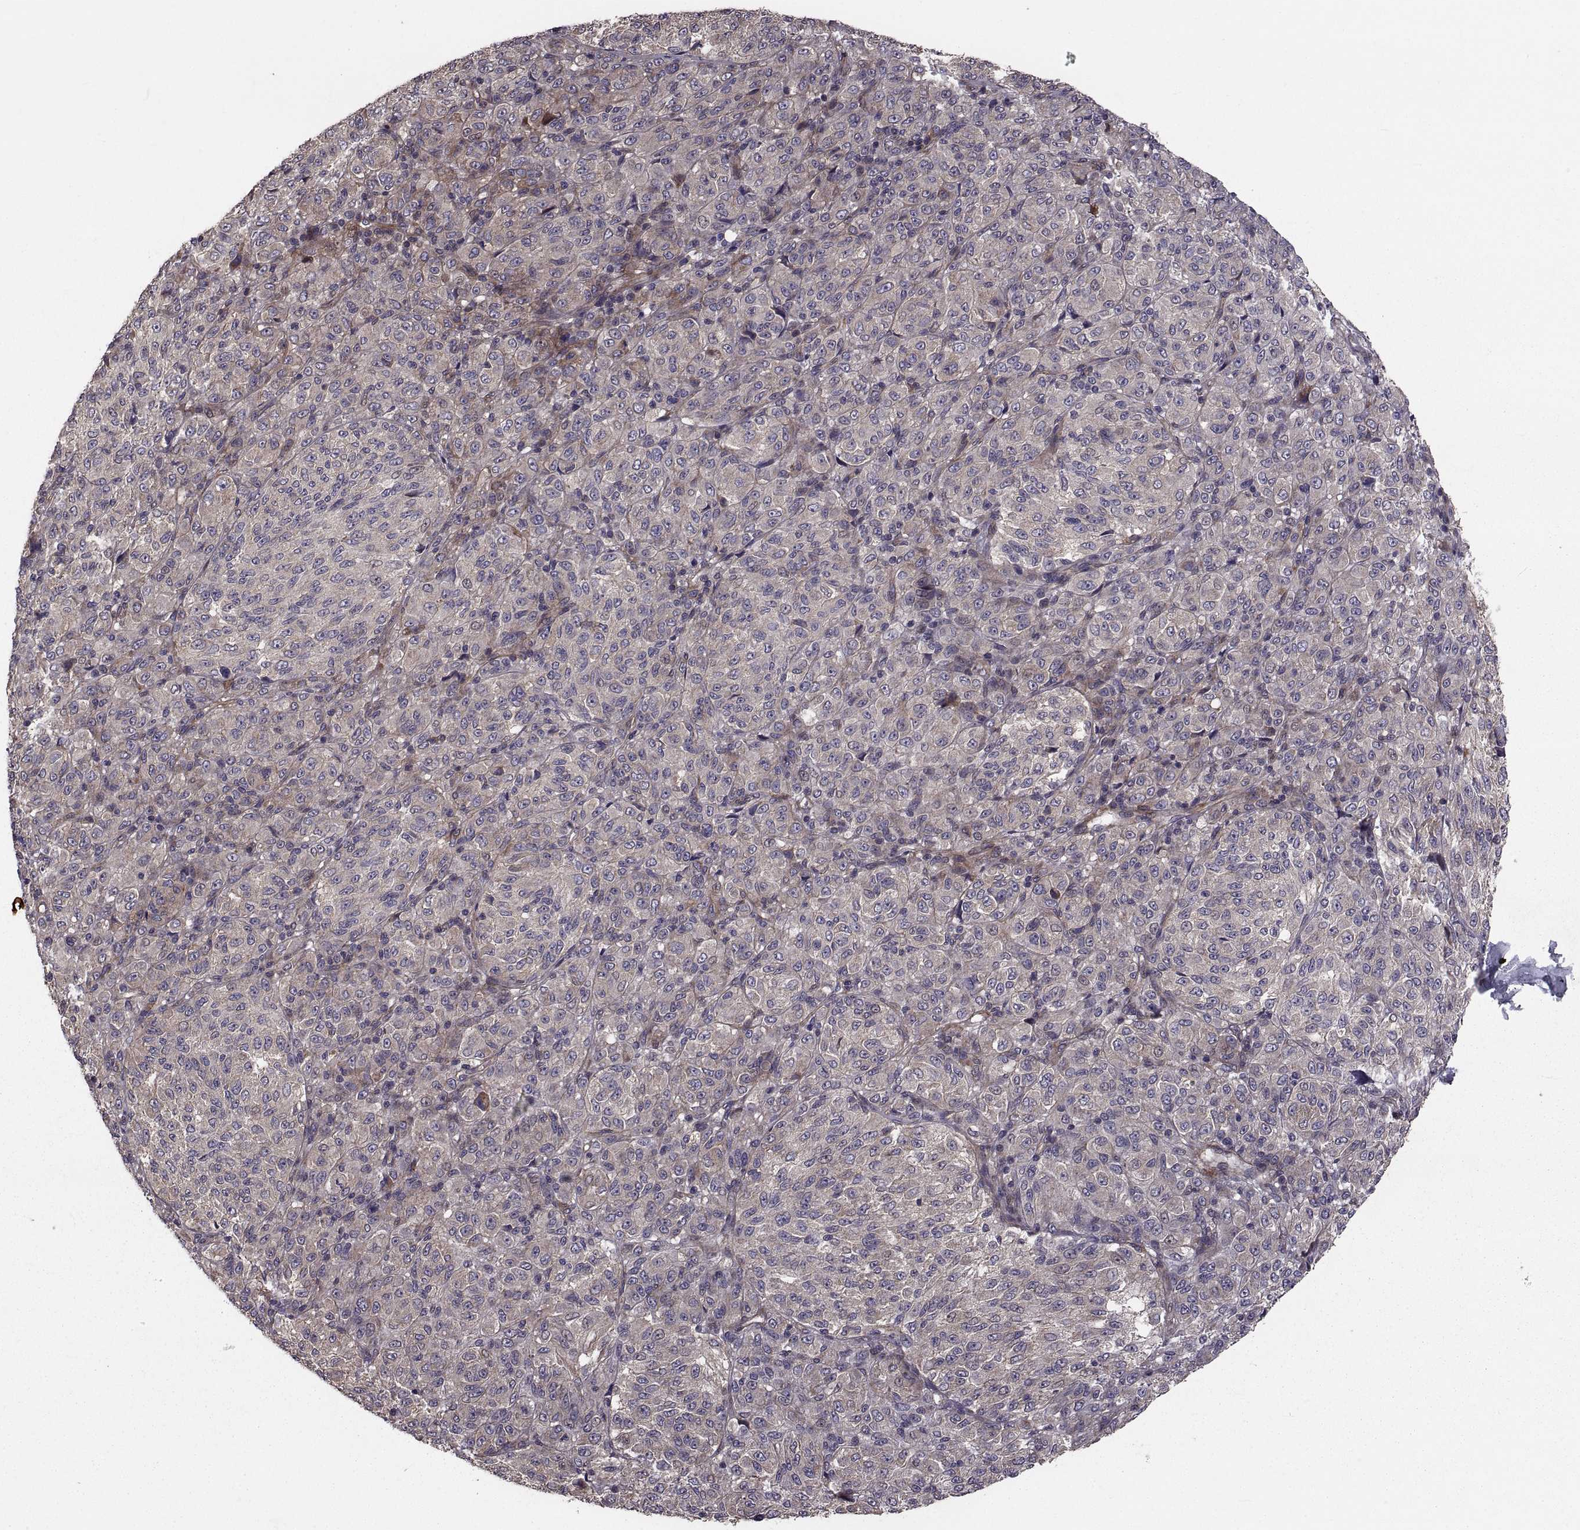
{"staining": {"intensity": "weak", "quantity": "25%-75%", "location": "cytoplasmic/membranous"}, "tissue": "melanoma", "cell_type": "Tumor cells", "image_type": "cancer", "snomed": [{"axis": "morphology", "description": "Malignant melanoma, Metastatic site"}, {"axis": "topography", "description": "Brain"}], "caption": "Immunohistochemistry histopathology image of human melanoma stained for a protein (brown), which exhibits low levels of weak cytoplasmic/membranous staining in about 25%-75% of tumor cells.", "gene": "PMM2", "patient": {"sex": "female", "age": 56}}